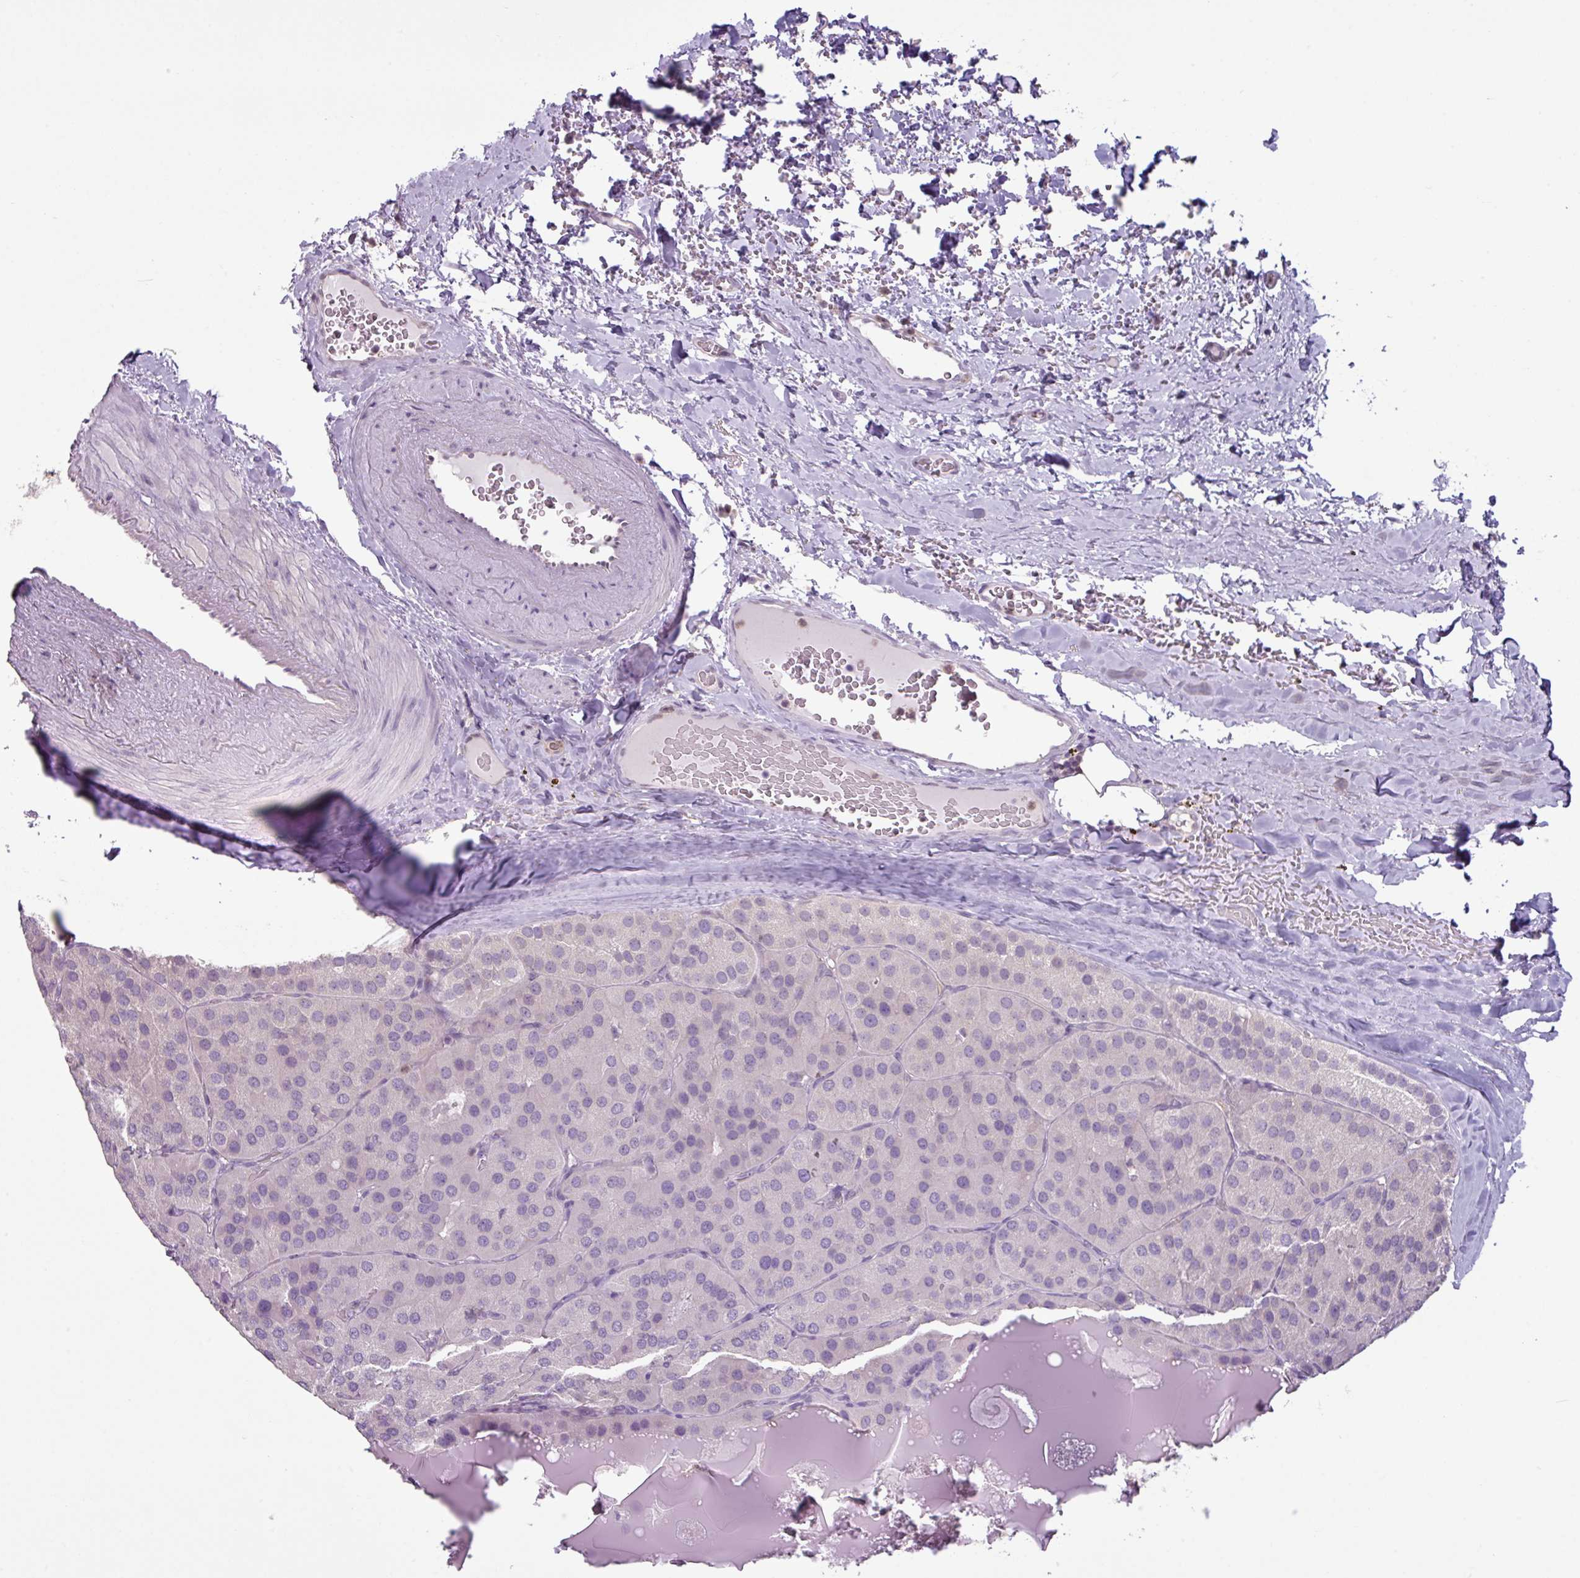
{"staining": {"intensity": "negative", "quantity": "none", "location": "none"}, "tissue": "parathyroid gland", "cell_type": "Glandular cells", "image_type": "normal", "snomed": [{"axis": "morphology", "description": "Normal tissue, NOS"}, {"axis": "morphology", "description": "Adenoma, NOS"}, {"axis": "topography", "description": "Parathyroid gland"}], "caption": "Immunohistochemistry (IHC) photomicrograph of benign parathyroid gland: human parathyroid gland stained with DAB exhibits no significant protein positivity in glandular cells.", "gene": "TTLL12", "patient": {"sex": "female", "age": 86}}